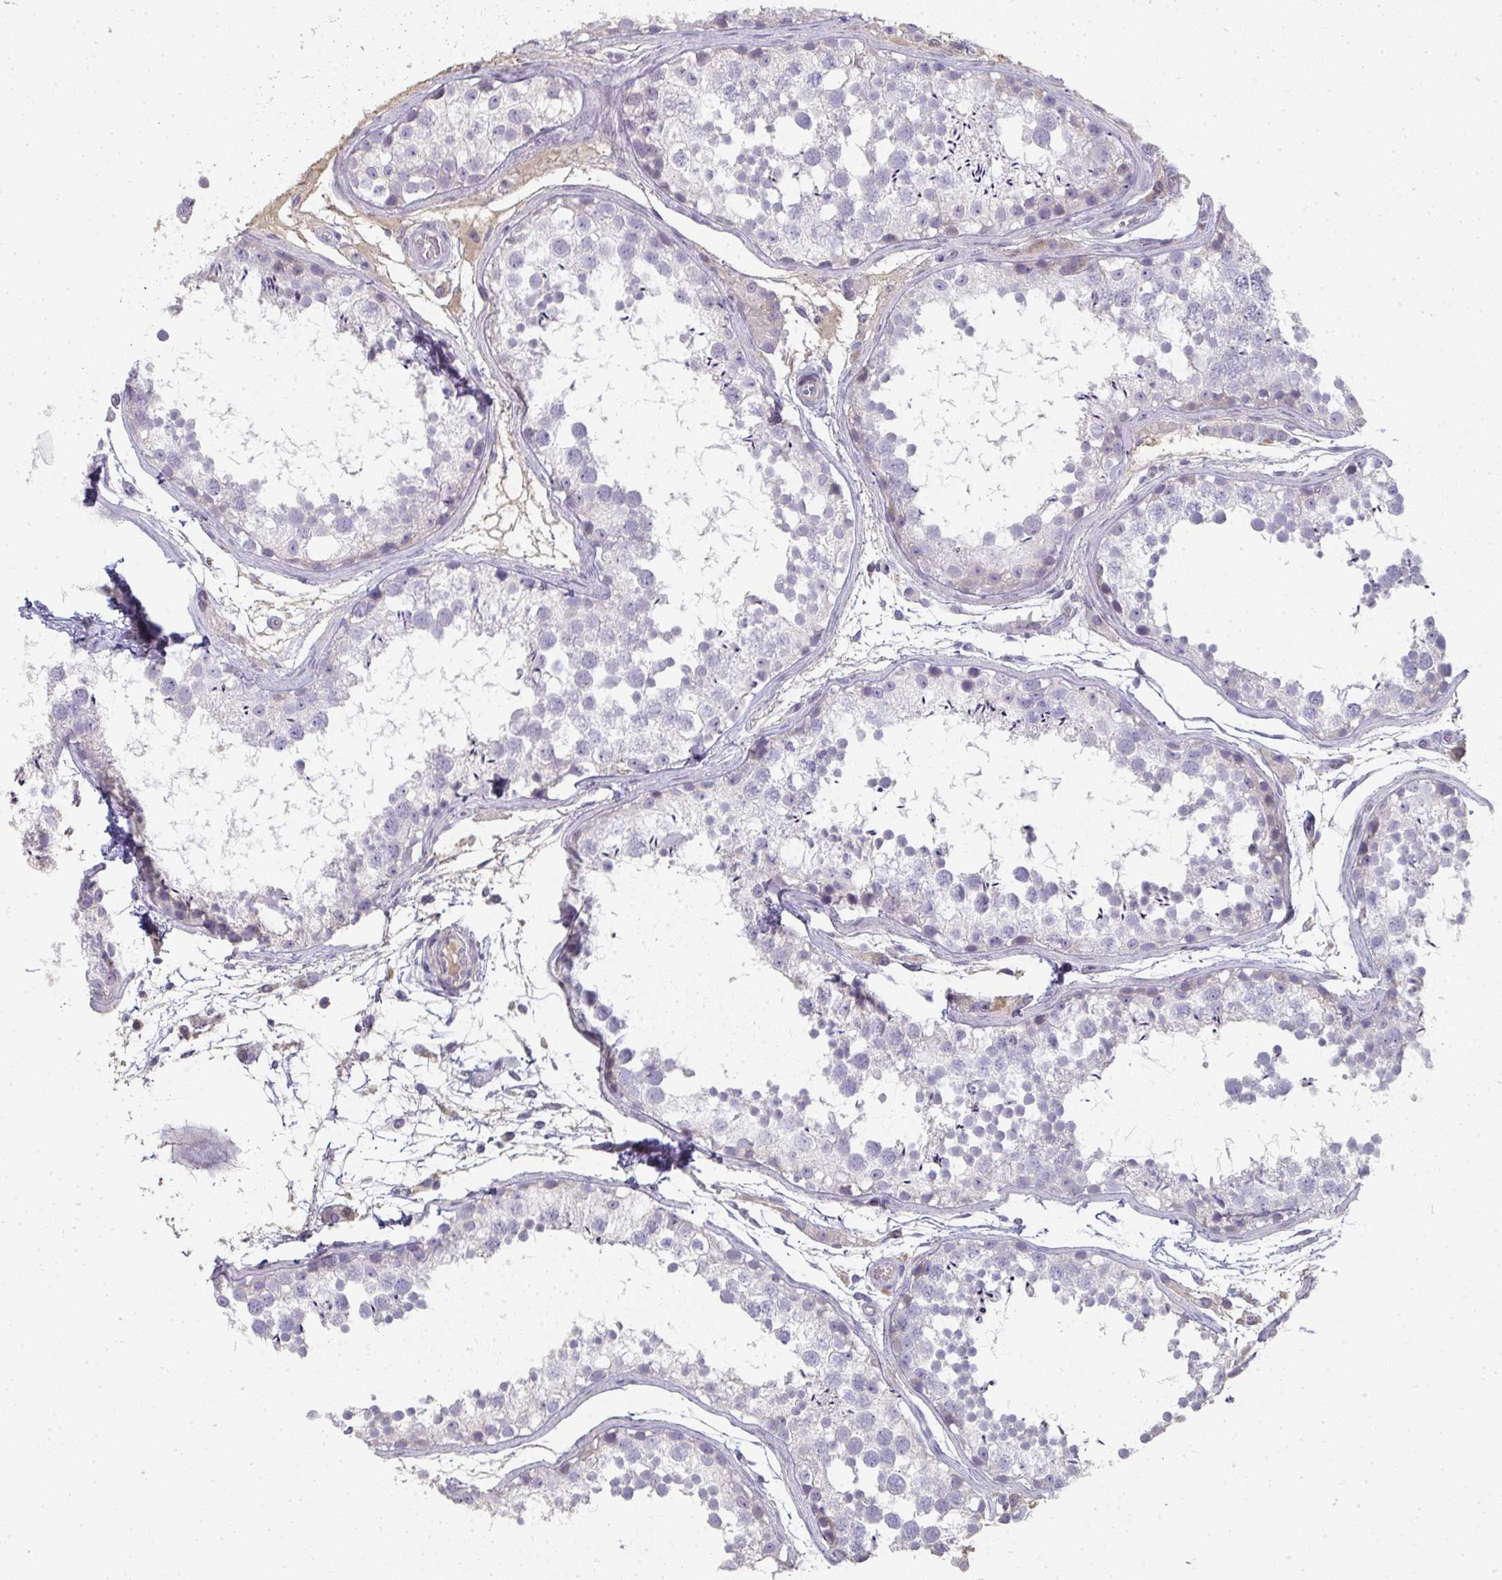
{"staining": {"intensity": "negative", "quantity": "none", "location": "none"}, "tissue": "testis", "cell_type": "Cells in seminiferous ducts", "image_type": "normal", "snomed": [{"axis": "morphology", "description": "Normal tissue, NOS"}, {"axis": "topography", "description": "Testis"}], "caption": "An IHC histopathology image of benign testis is shown. There is no staining in cells in seminiferous ducts of testis.", "gene": "A1CF", "patient": {"sex": "male", "age": 29}}